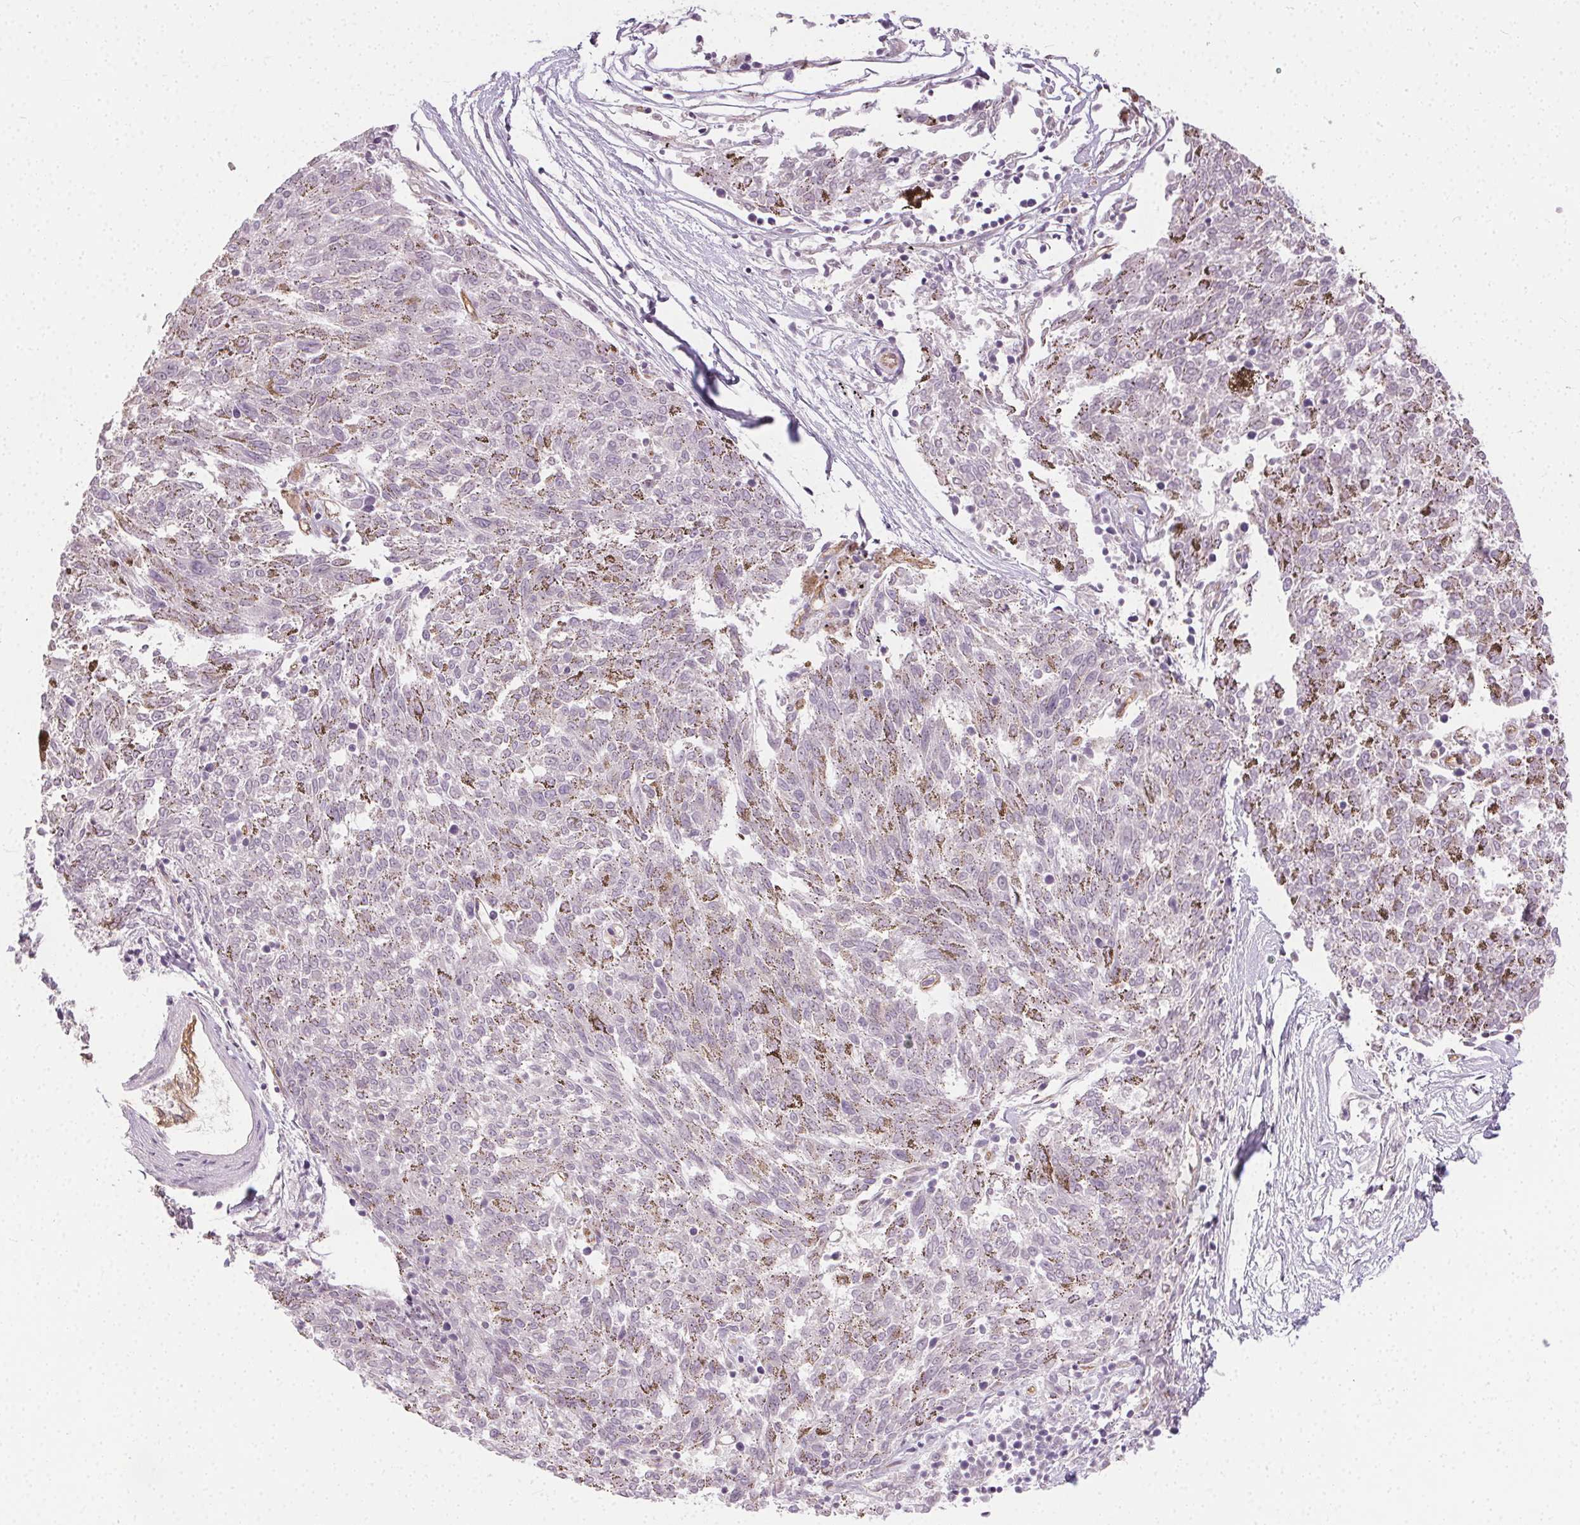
{"staining": {"intensity": "negative", "quantity": "none", "location": "none"}, "tissue": "melanoma", "cell_type": "Tumor cells", "image_type": "cancer", "snomed": [{"axis": "morphology", "description": "Malignant melanoma, NOS"}, {"axis": "topography", "description": "Skin"}], "caption": "Tumor cells show no significant protein staining in melanoma. (Brightfield microscopy of DAB (3,3'-diaminobenzidine) immunohistochemistry (IHC) at high magnification).", "gene": "PODXL", "patient": {"sex": "female", "age": 72}}